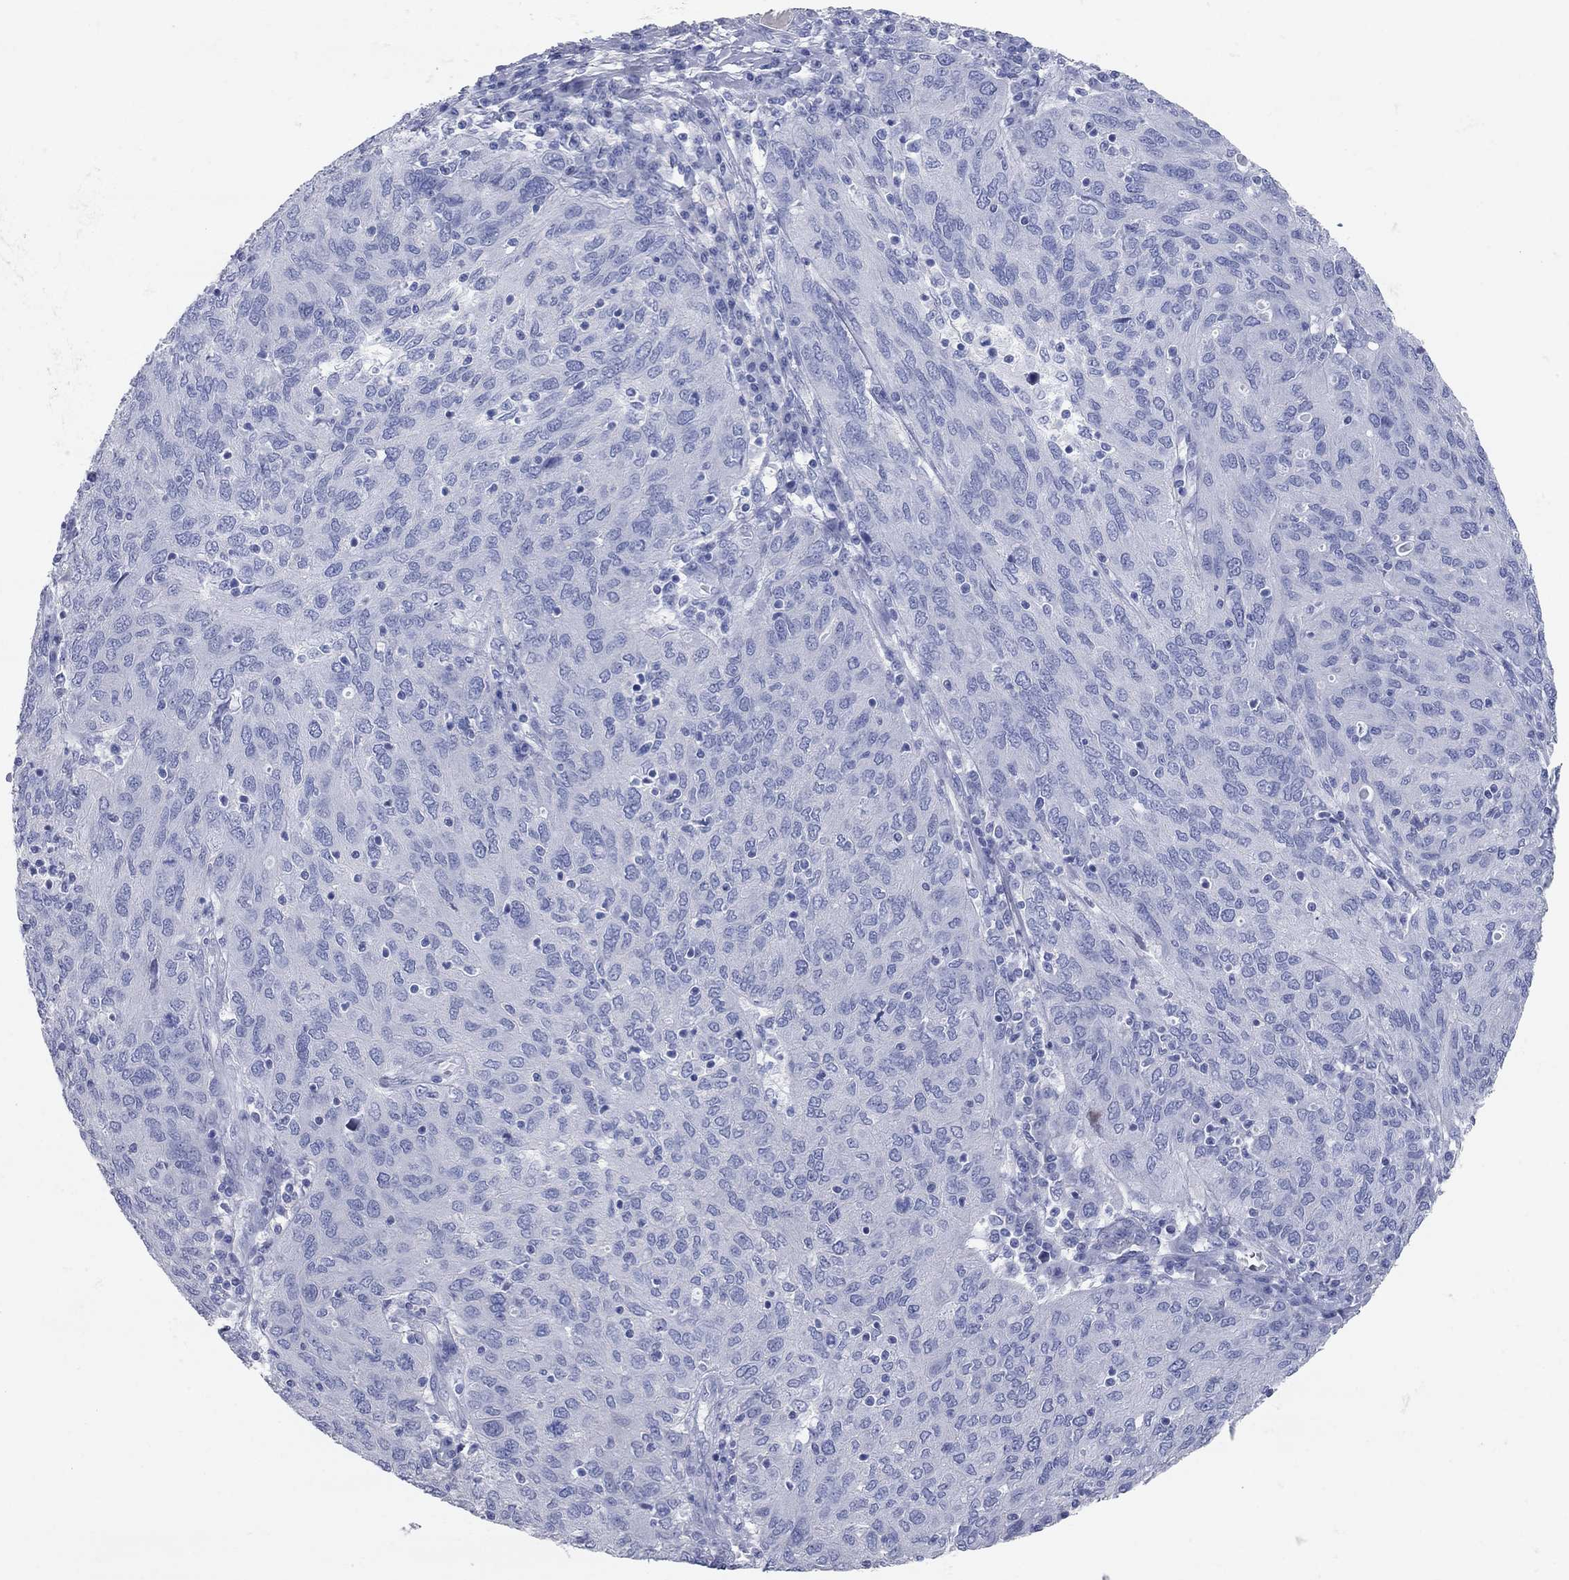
{"staining": {"intensity": "negative", "quantity": "none", "location": "none"}, "tissue": "ovarian cancer", "cell_type": "Tumor cells", "image_type": "cancer", "snomed": [{"axis": "morphology", "description": "Carcinoma, endometroid"}, {"axis": "topography", "description": "Ovary"}], "caption": "This is a micrograph of immunohistochemistry (IHC) staining of endometroid carcinoma (ovarian), which shows no positivity in tumor cells.", "gene": "AOX1", "patient": {"sex": "female", "age": 50}}